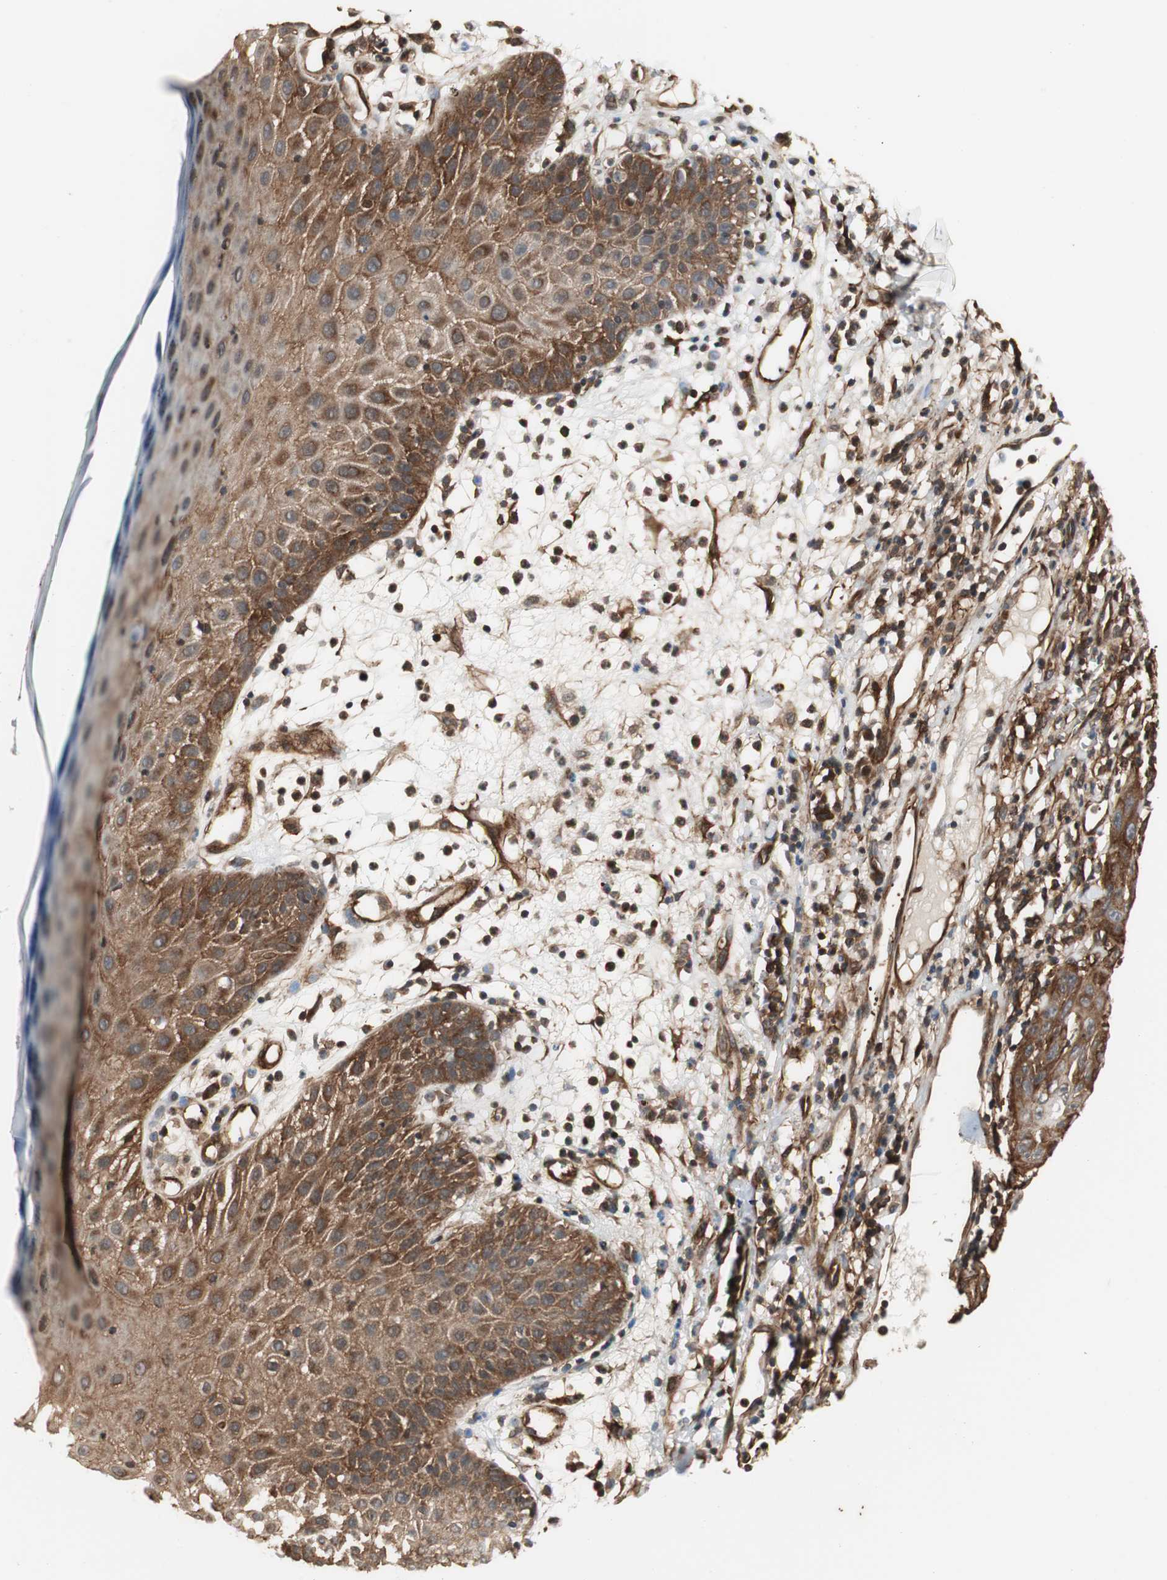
{"staining": {"intensity": "strong", "quantity": "25%-75%", "location": "cytoplasmic/membranous"}, "tissue": "skin cancer", "cell_type": "Tumor cells", "image_type": "cancer", "snomed": [{"axis": "morphology", "description": "Squamous cell carcinoma, NOS"}, {"axis": "topography", "description": "Skin"}], "caption": "This is an image of immunohistochemistry staining of skin cancer, which shows strong staining in the cytoplasmic/membranous of tumor cells.", "gene": "PTPN11", "patient": {"sex": "female", "age": 78}}